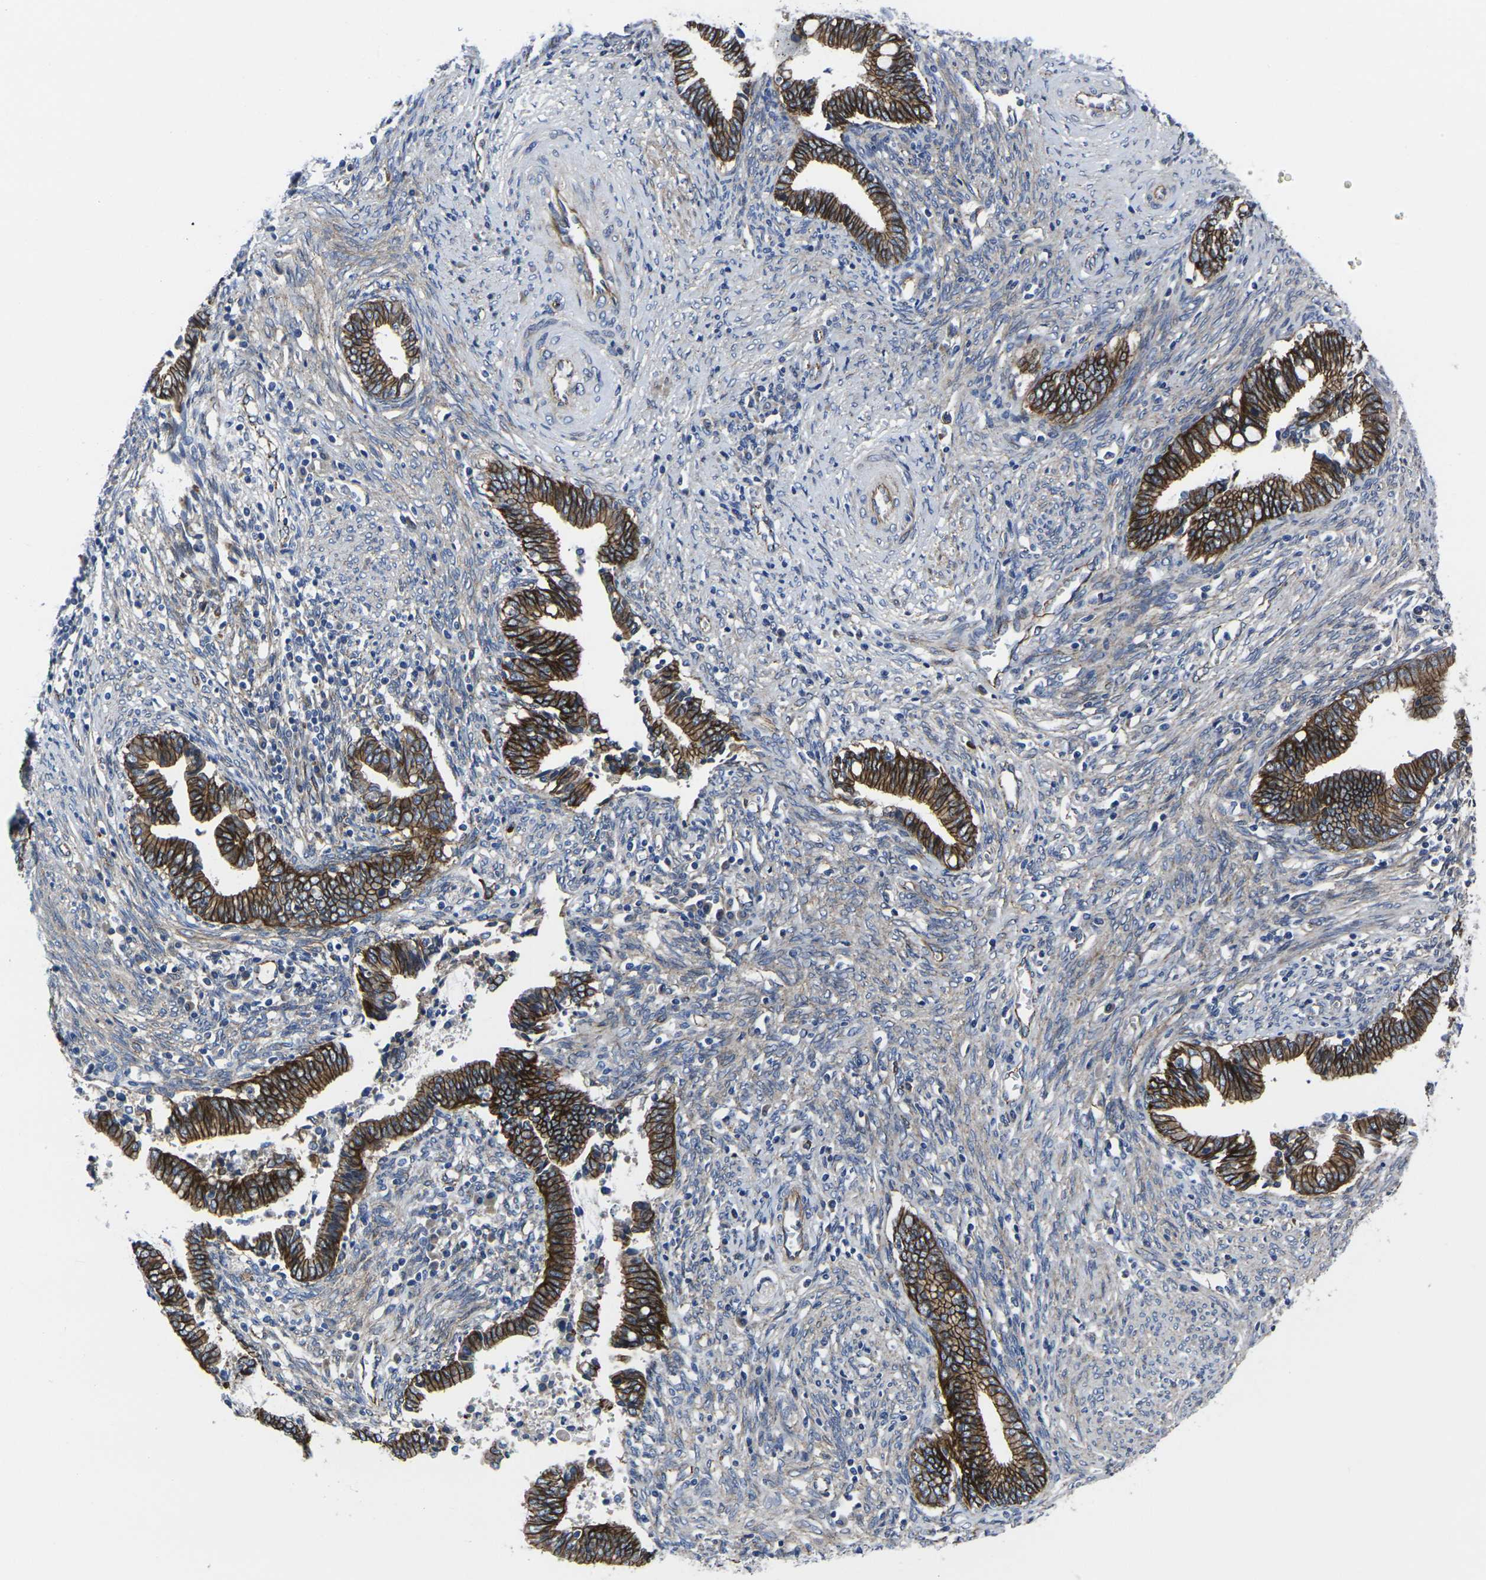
{"staining": {"intensity": "strong", "quantity": ">75%", "location": "cytoplasmic/membranous"}, "tissue": "cervical cancer", "cell_type": "Tumor cells", "image_type": "cancer", "snomed": [{"axis": "morphology", "description": "Adenocarcinoma, NOS"}, {"axis": "topography", "description": "Cervix"}], "caption": "About >75% of tumor cells in cervical cancer (adenocarcinoma) demonstrate strong cytoplasmic/membranous protein expression as visualized by brown immunohistochemical staining.", "gene": "NUMB", "patient": {"sex": "female", "age": 44}}